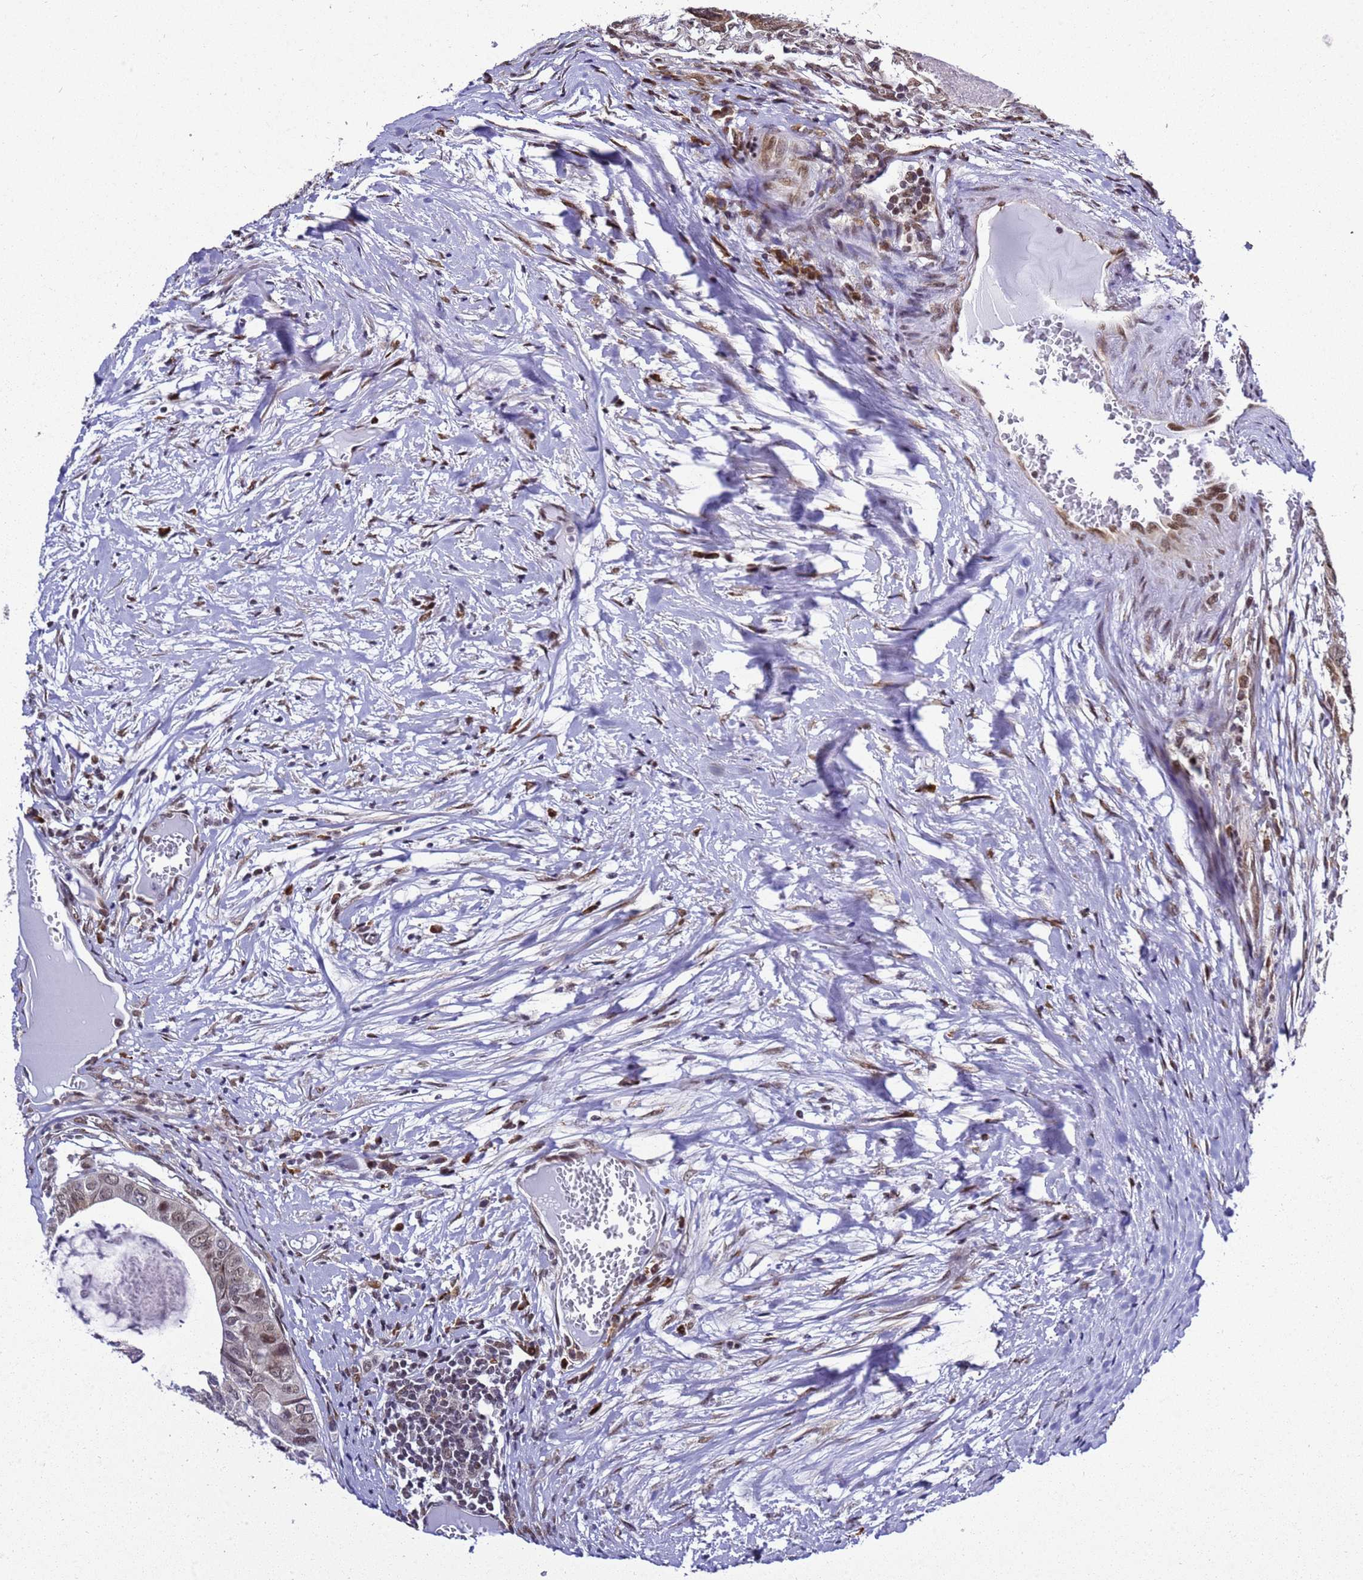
{"staining": {"intensity": "moderate", "quantity": "25%-75%", "location": "cytoplasmic/membranous"}, "tissue": "colorectal cancer", "cell_type": "Tumor cells", "image_type": "cancer", "snomed": [{"axis": "morphology", "description": "Adenocarcinoma, NOS"}, {"axis": "topography", "description": "Colon"}], "caption": "Colorectal cancer stained with DAB (3,3'-diaminobenzidine) IHC demonstrates medium levels of moderate cytoplasmic/membranous expression in about 25%-75% of tumor cells. Nuclei are stained in blue.", "gene": "SMN1", "patient": {"sex": "male", "age": 85}}